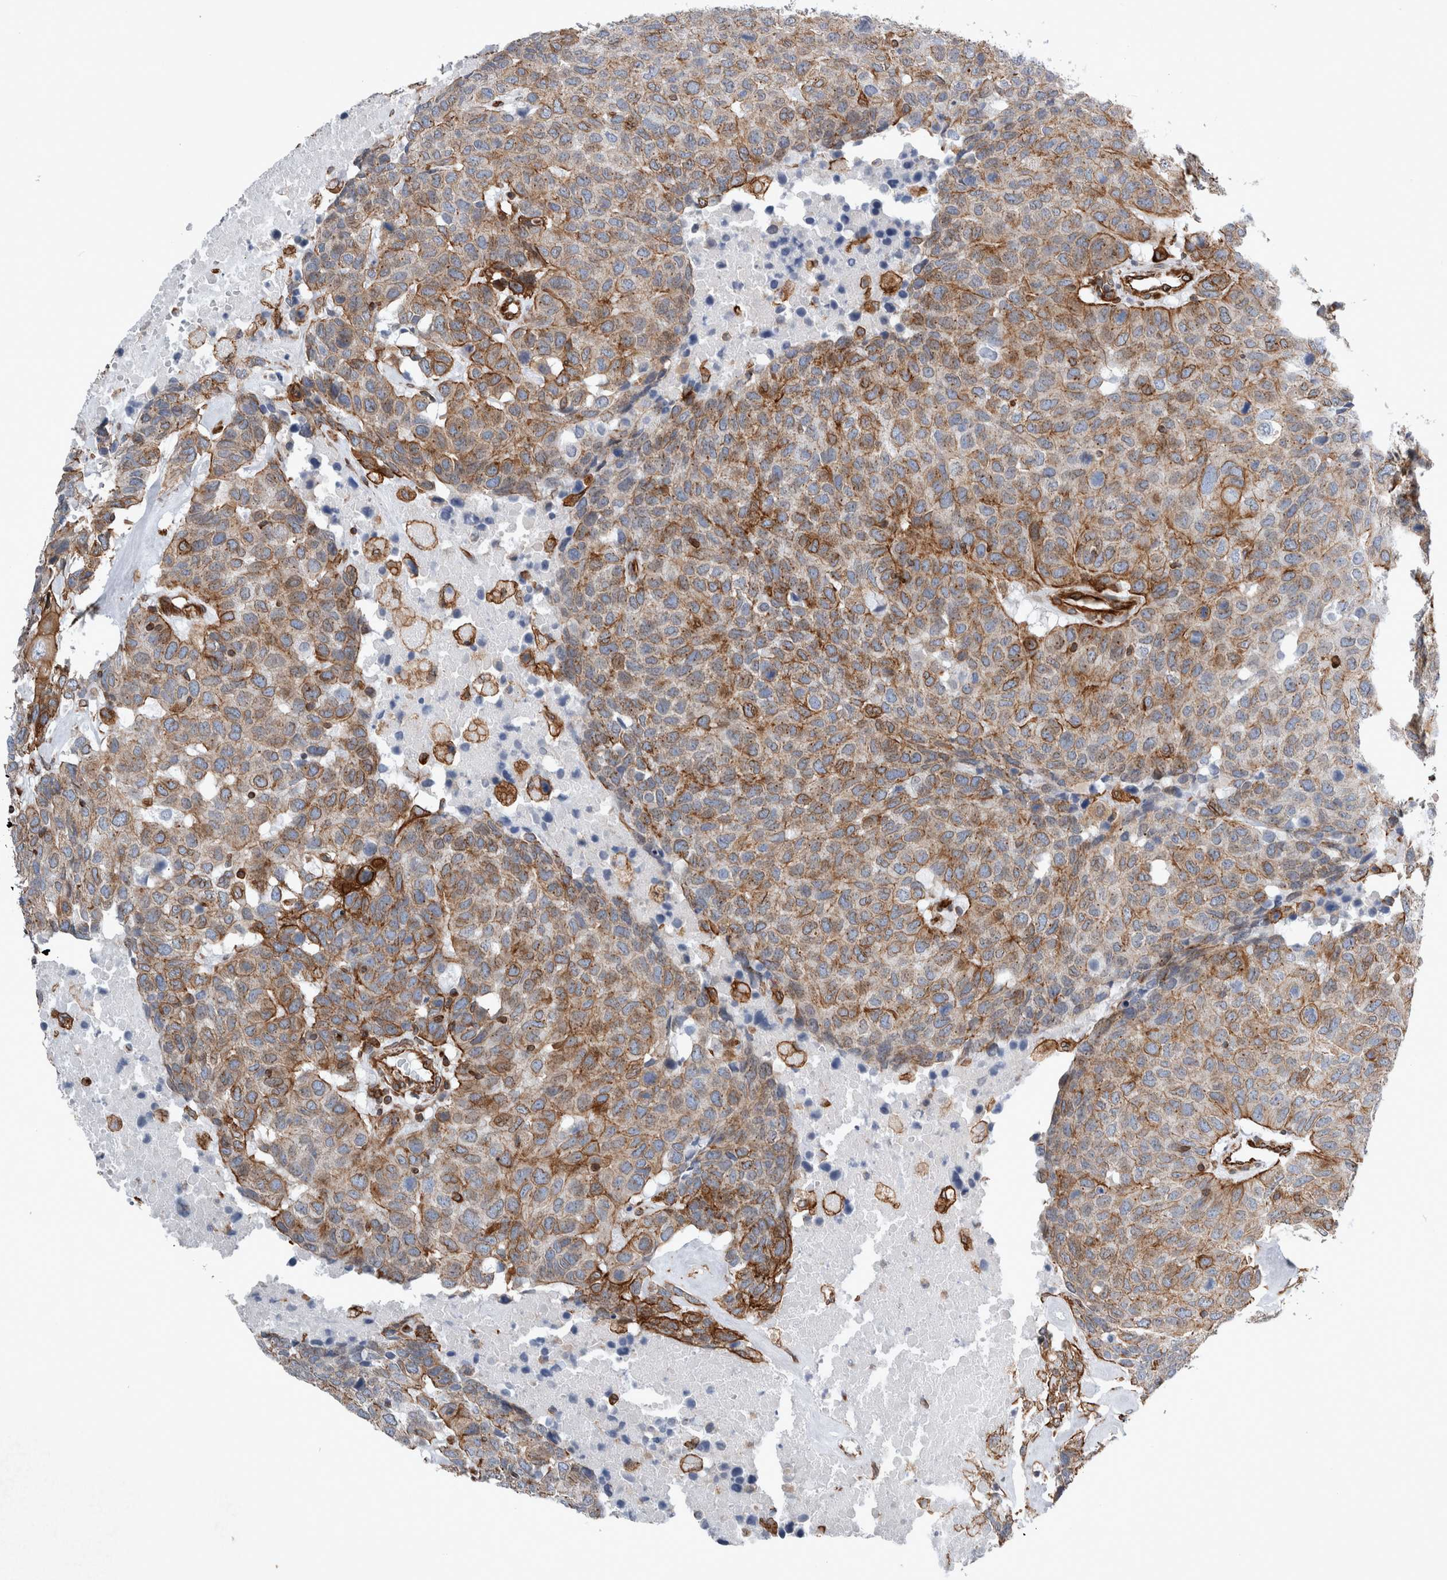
{"staining": {"intensity": "moderate", "quantity": ">75%", "location": "cytoplasmic/membranous"}, "tissue": "head and neck cancer", "cell_type": "Tumor cells", "image_type": "cancer", "snomed": [{"axis": "morphology", "description": "Squamous cell carcinoma, NOS"}, {"axis": "topography", "description": "Head-Neck"}], "caption": "Moderate cytoplasmic/membranous positivity is appreciated in about >75% of tumor cells in head and neck cancer.", "gene": "PLEC", "patient": {"sex": "male", "age": 66}}